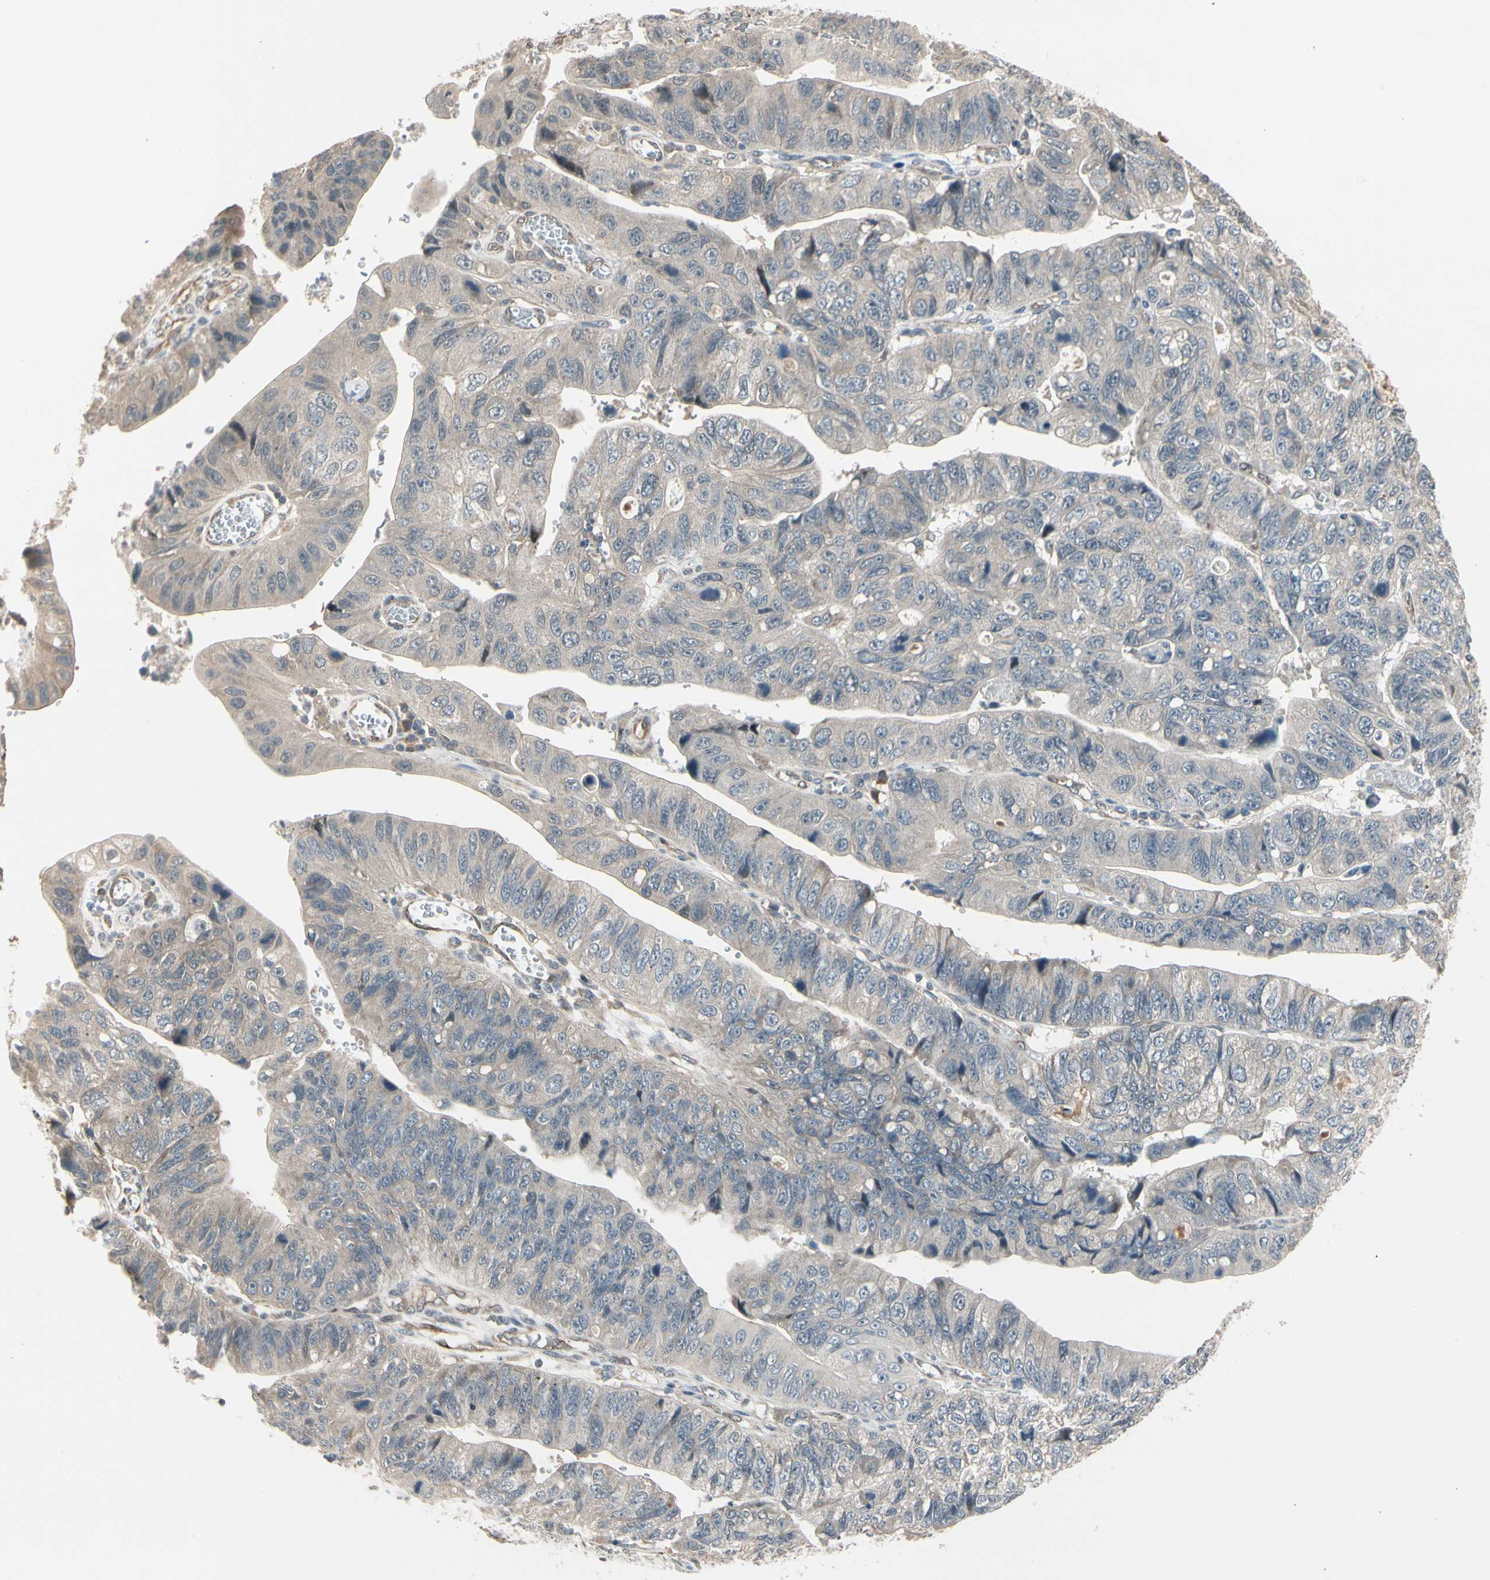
{"staining": {"intensity": "weak", "quantity": "25%-75%", "location": "cytoplasmic/membranous"}, "tissue": "stomach cancer", "cell_type": "Tumor cells", "image_type": "cancer", "snomed": [{"axis": "morphology", "description": "Adenocarcinoma, NOS"}, {"axis": "topography", "description": "Stomach"}], "caption": "A high-resolution photomicrograph shows immunohistochemistry staining of stomach cancer, which shows weak cytoplasmic/membranous positivity in approximately 25%-75% of tumor cells.", "gene": "SVBP", "patient": {"sex": "male", "age": 59}}